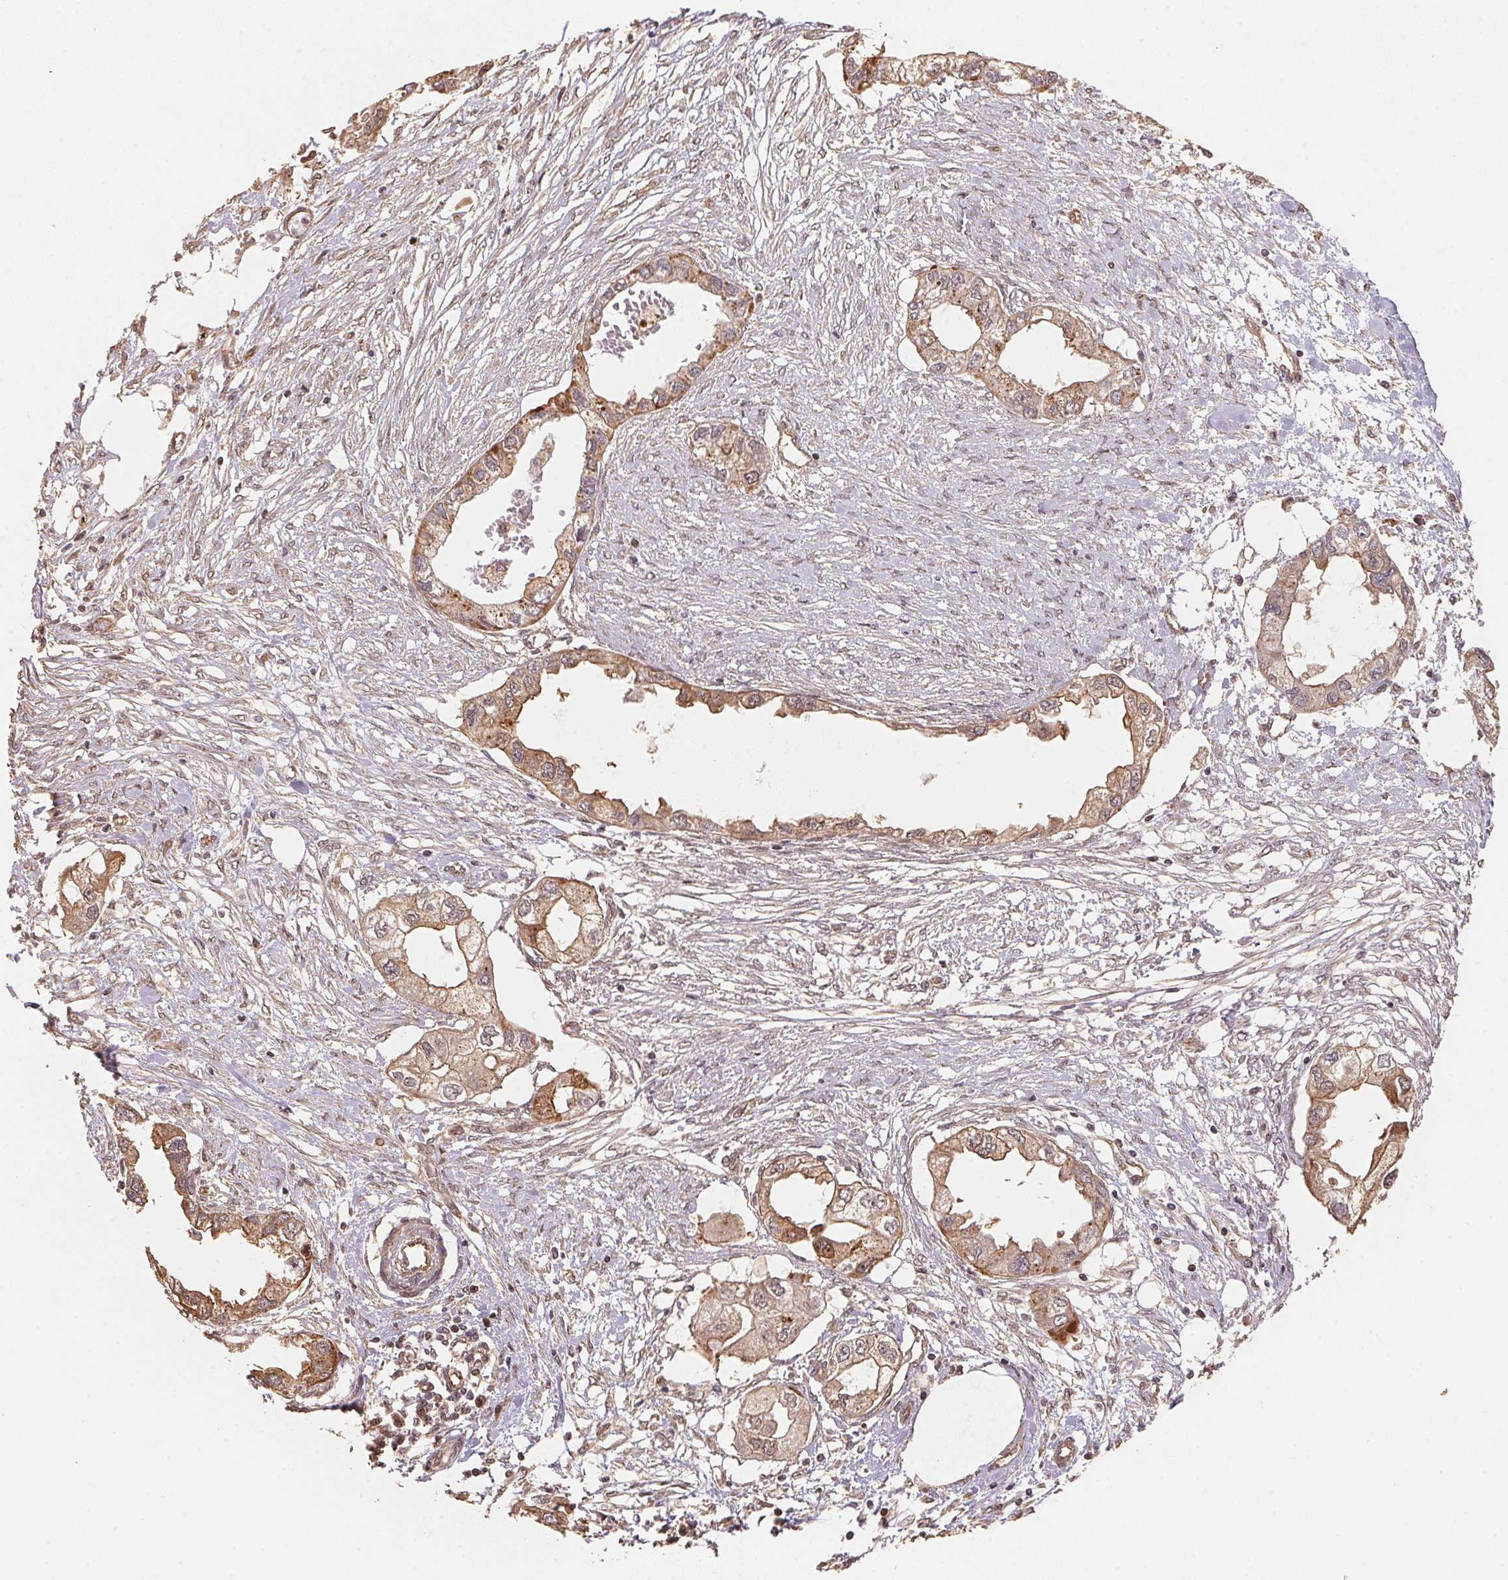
{"staining": {"intensity": "moderate", "quantity": "25%-75%", "location": "cytoplasmic/membranous"}, "tissue": "endometrial cancer", "cell_type": "Tumor cells", "image_type": "cancer", "snomed": [{"axis": "morphology", "description": "Adenocarcinoma, NOS"}, {"axis": "morphology", "description": "Adenocarcinoma, metastatic, NOS"}, {"axis": "topography", "description": "Adipose tissue"}, {"axis": "topography", "description": "Endometrium"}], "caption": "Human endometrial metastatic adenocarcinoma stained with a brown dye reveals moderate cytoplasmic/membranous positive positivity in approximately 25%-75% of tumor cells.", "gene": "TMEM222", "patient": {"sex": "female", "age": 67}}